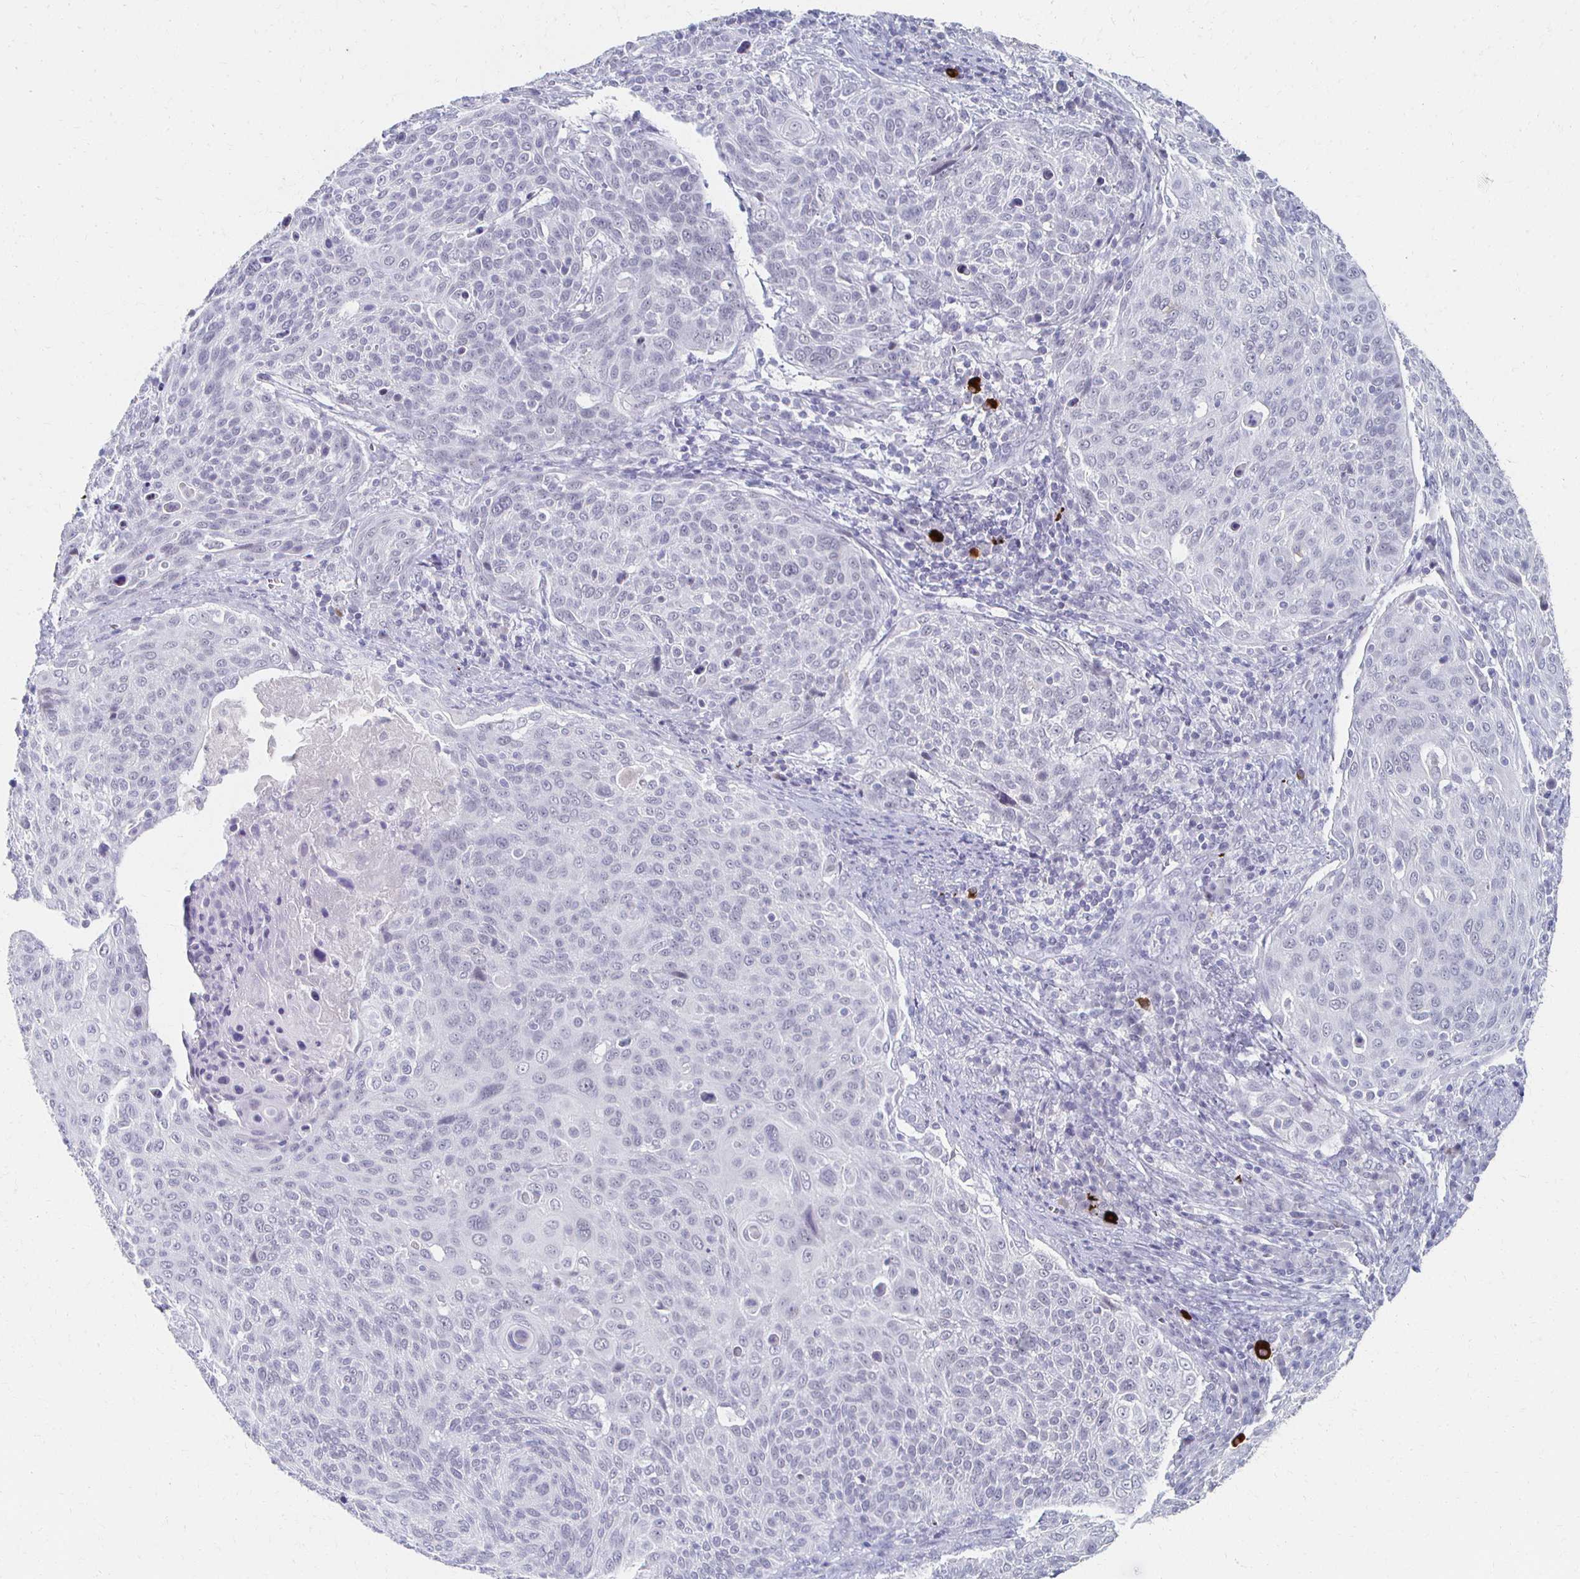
{"staining": {"intensity": "negative", "quantity": "none", "location": "none"}, "tissue": "cervical cancer", "cell_type": "Tumor cells", "image_type": "cancer", "snomed": [{"axis": "morphology", "description": "Squamous cell carcinoma, NOS"}, {"axis": "topography", "description": "Cervix"}], "caption": "Tumor cells show no significant expression in cervical cancer.", "gene": "CXCR2", "patient": {"sex": "female", "age": 31}}